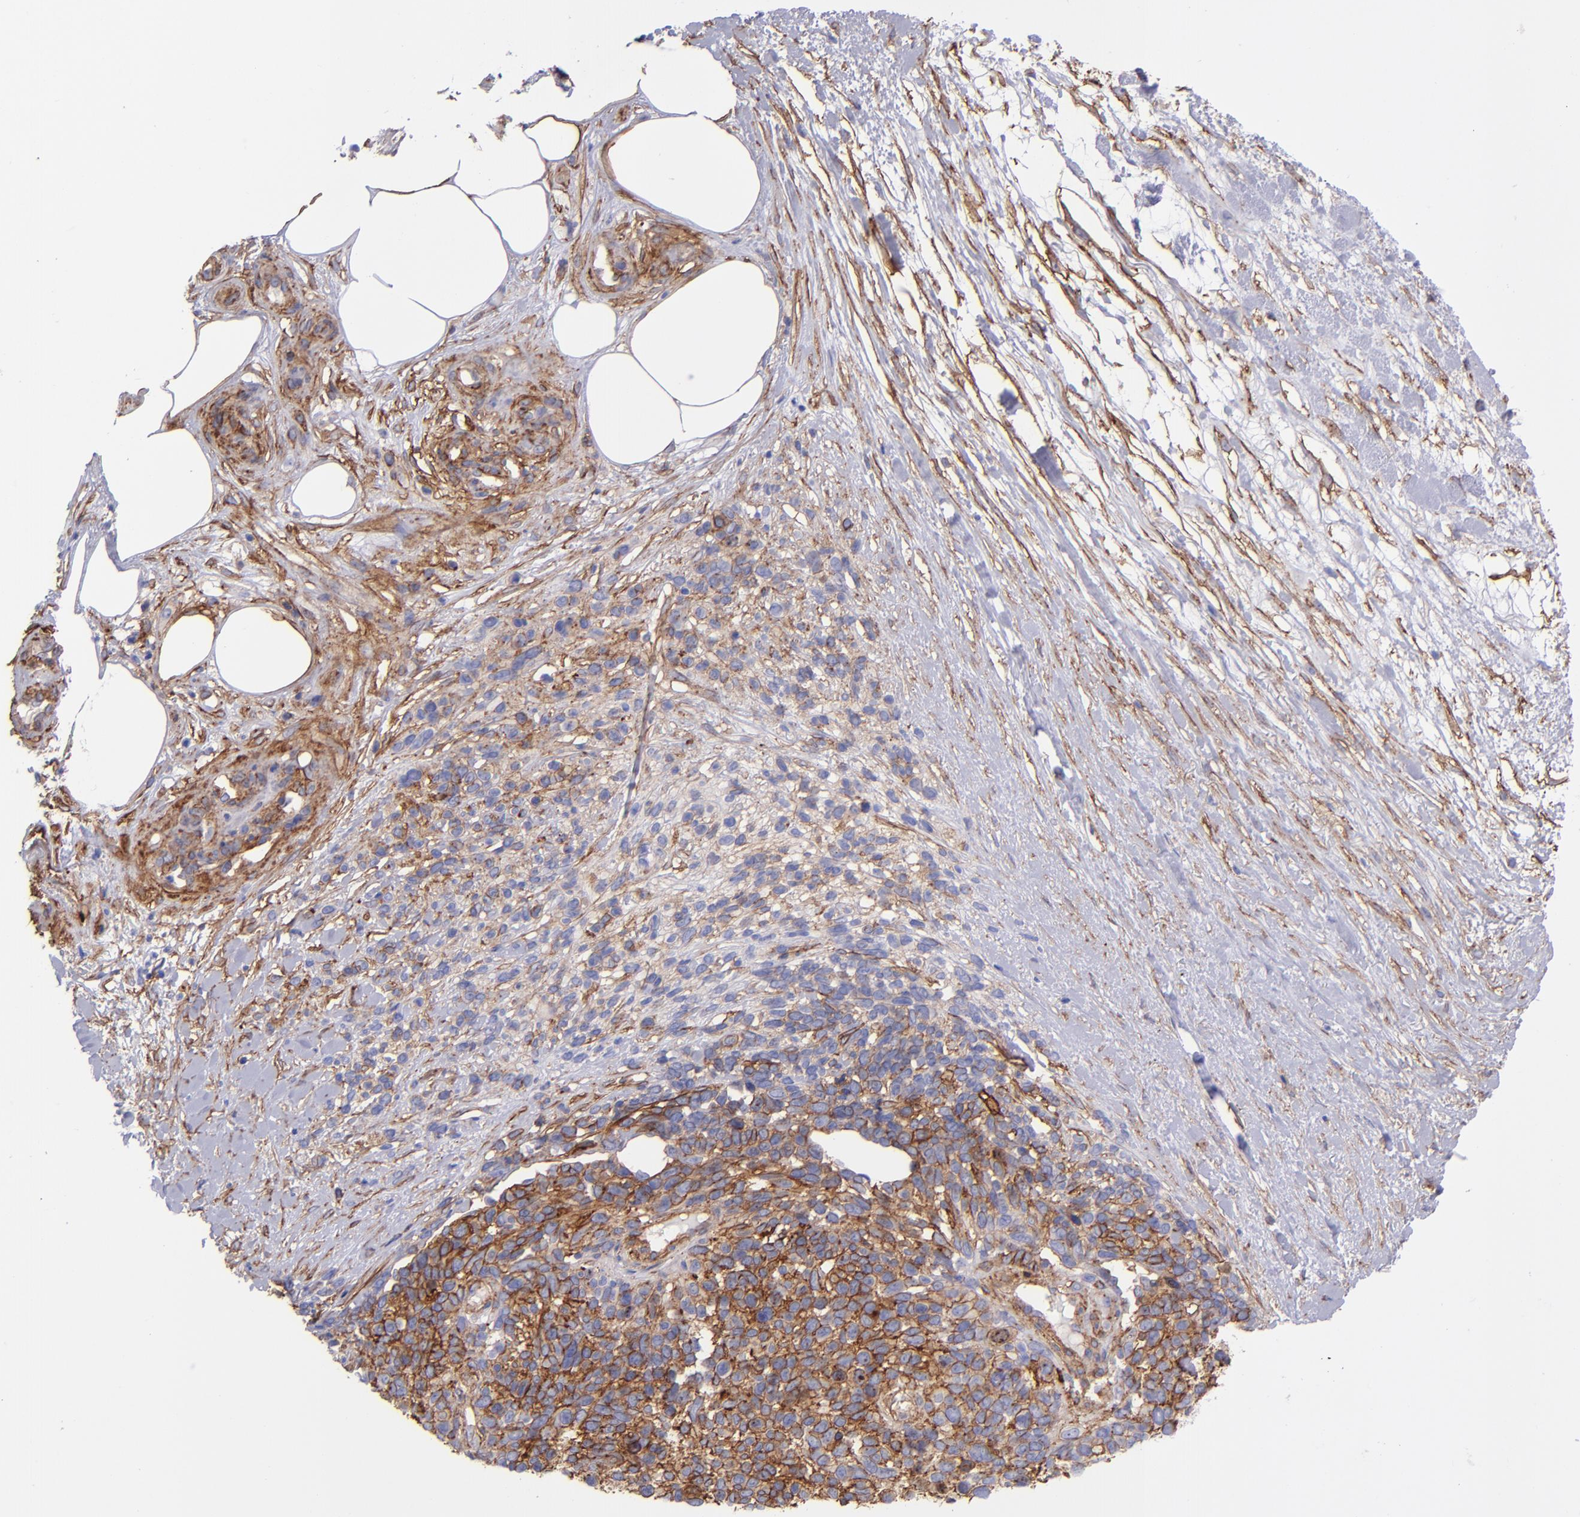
{"staining": {"intensity": "moderate", "quantity": "25%-75%", "location": "cytoplasmic/membranous"}, "tissue": "melanoma", "cell_type": "Tumor cells", "image_type": "cancer", "snomed": [{"axis": "morphology", "description": "Malignant melanoma, NOS"}, {"axis": "topography", "description": "Skin"}], "caption": "Melanoma stained with immunohistochemistry (IHC) exhibits moderate cytoplasmic/membranous positivity in about 25%-75% of tumor cells.", "gene": "ITGAV", "patient": {"sex": "female", "age": 85}}